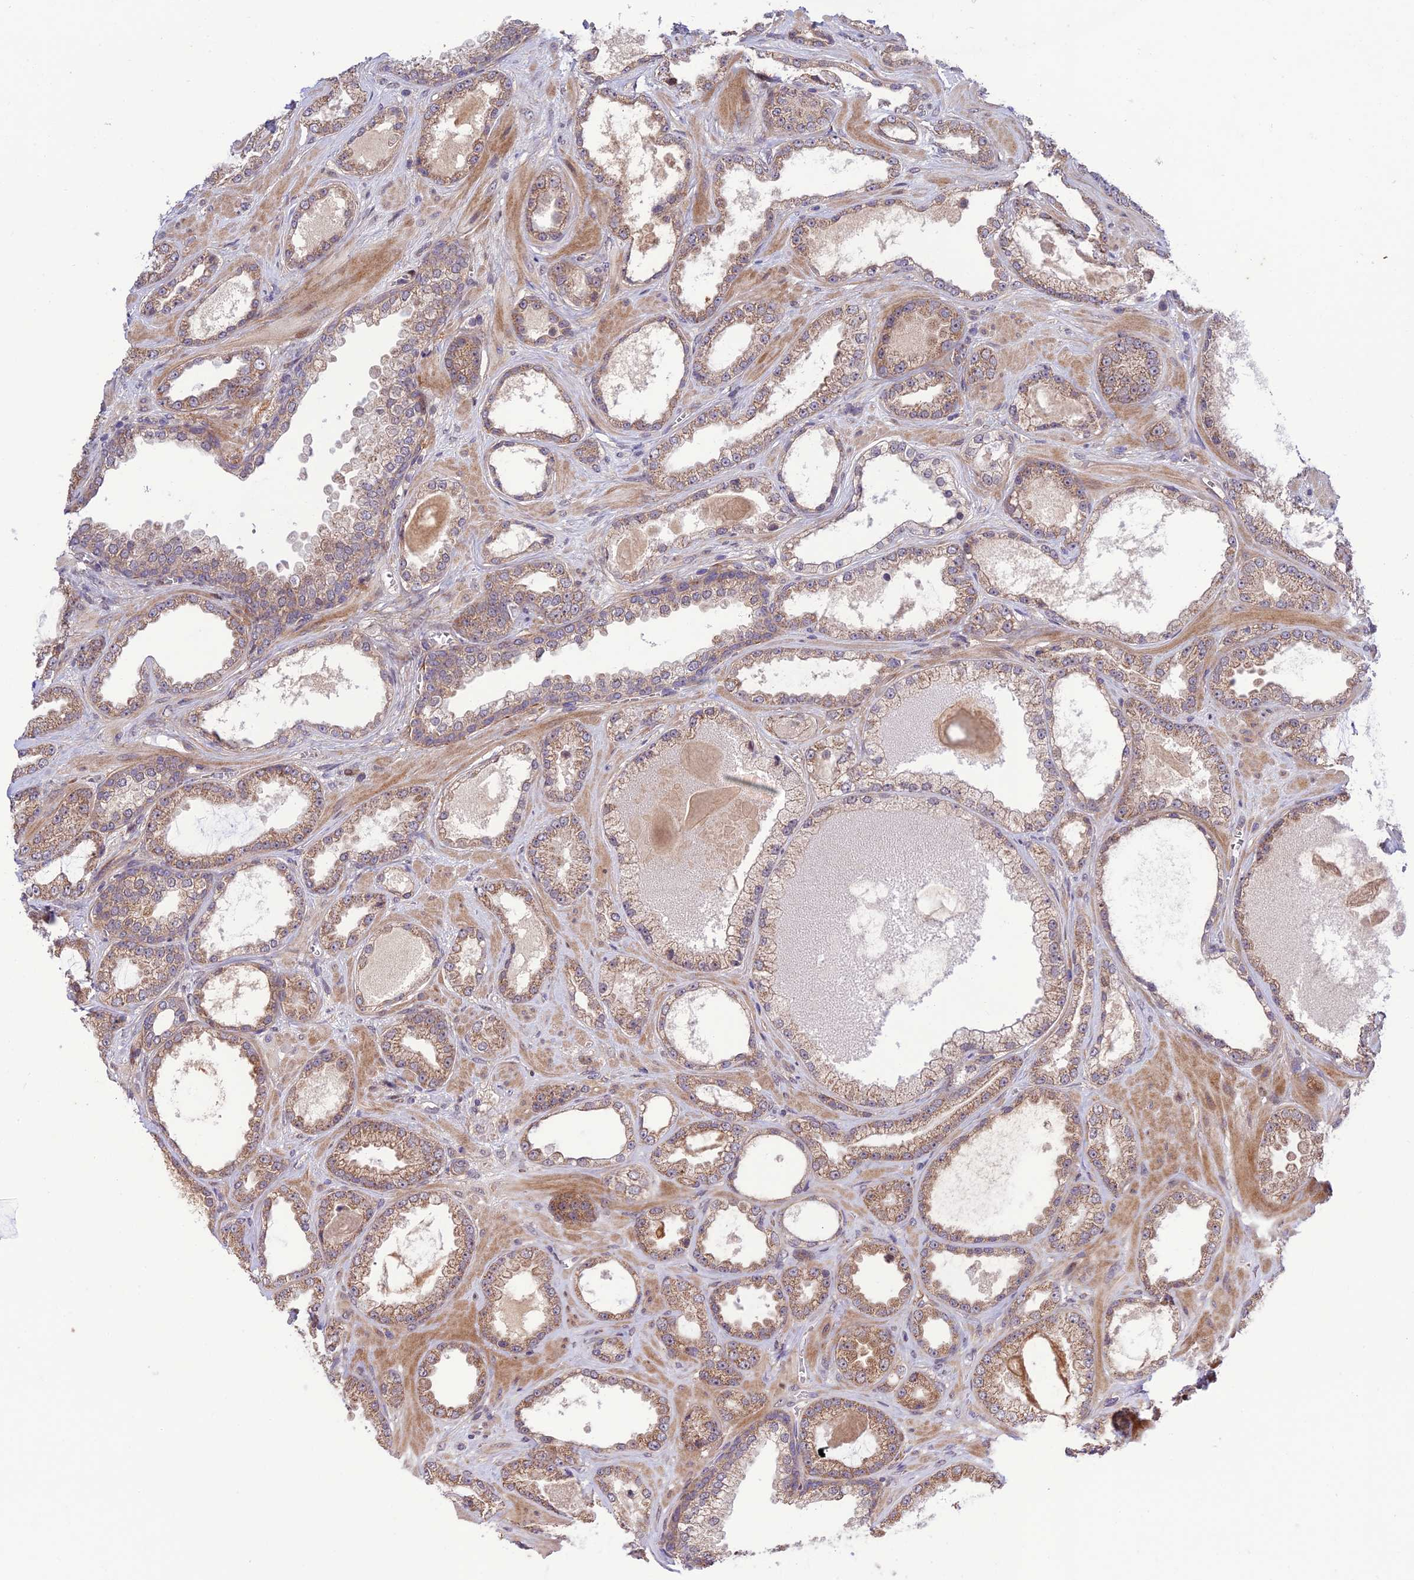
{"staining": {"intensity": "moderate", "quantity": ">75%", "location": "cytoplasmic/membranous"}, "tissue": "prostate cancer", "cell_type": "Tumor cells", "image_type": "cancer", "snomed": [{"axis": "morphology", "description": "Adenocarcinoma, Low grade"}, {"axis": "topography", "description": "Prostate"}], "caption": "There is medium levels of moderate cytoplasmic/membranous staining in tumor cells of adenocarcinoma (low-grade) (prostate), as demonstrated by immunohistochemical staining (brown color).", "gene": "PLEKHG2", "patient": {"sex": "male", "age": 57}}